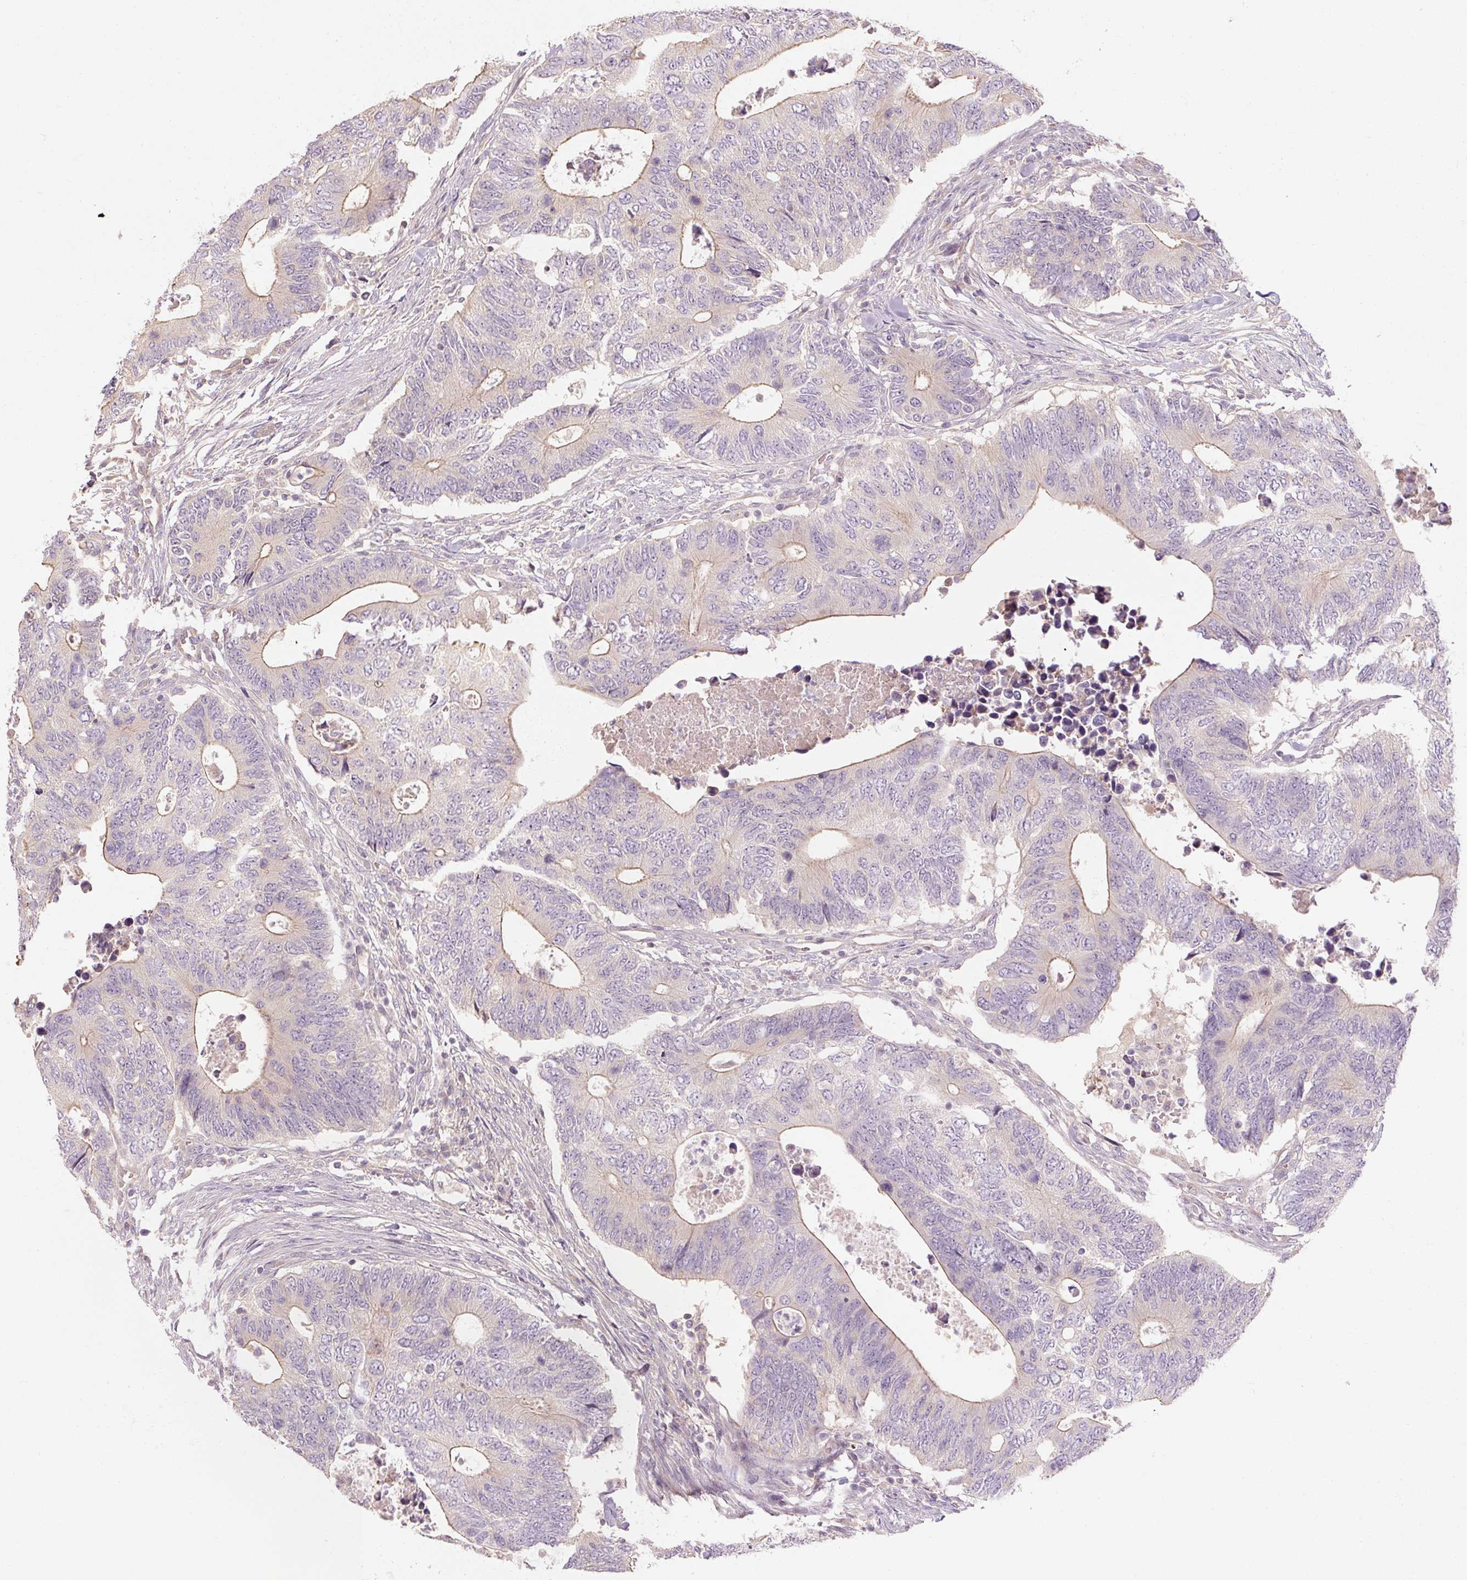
{"staining": {"intensity": "moderate", "quantity": "25%-75%", "location": "cytoplasmic/membranous"}, "tissue": "colorectal cancer", "cell_type": "Tumor cells", "image_type": "cancer", "snomed": [{"axis": "morphology", "description": "Adenocarcinoma, NOS"}, {"axis": "topography", "description": "Colon"}], "caption": "Protein staining of colorectal cancer tissue exhibits moderate cytoplasmic/membranous positivity in approximately 25%-75% of tumor cells.", "gene": "RB1CC1", "patient": {"sex": "male", "age": 87}}